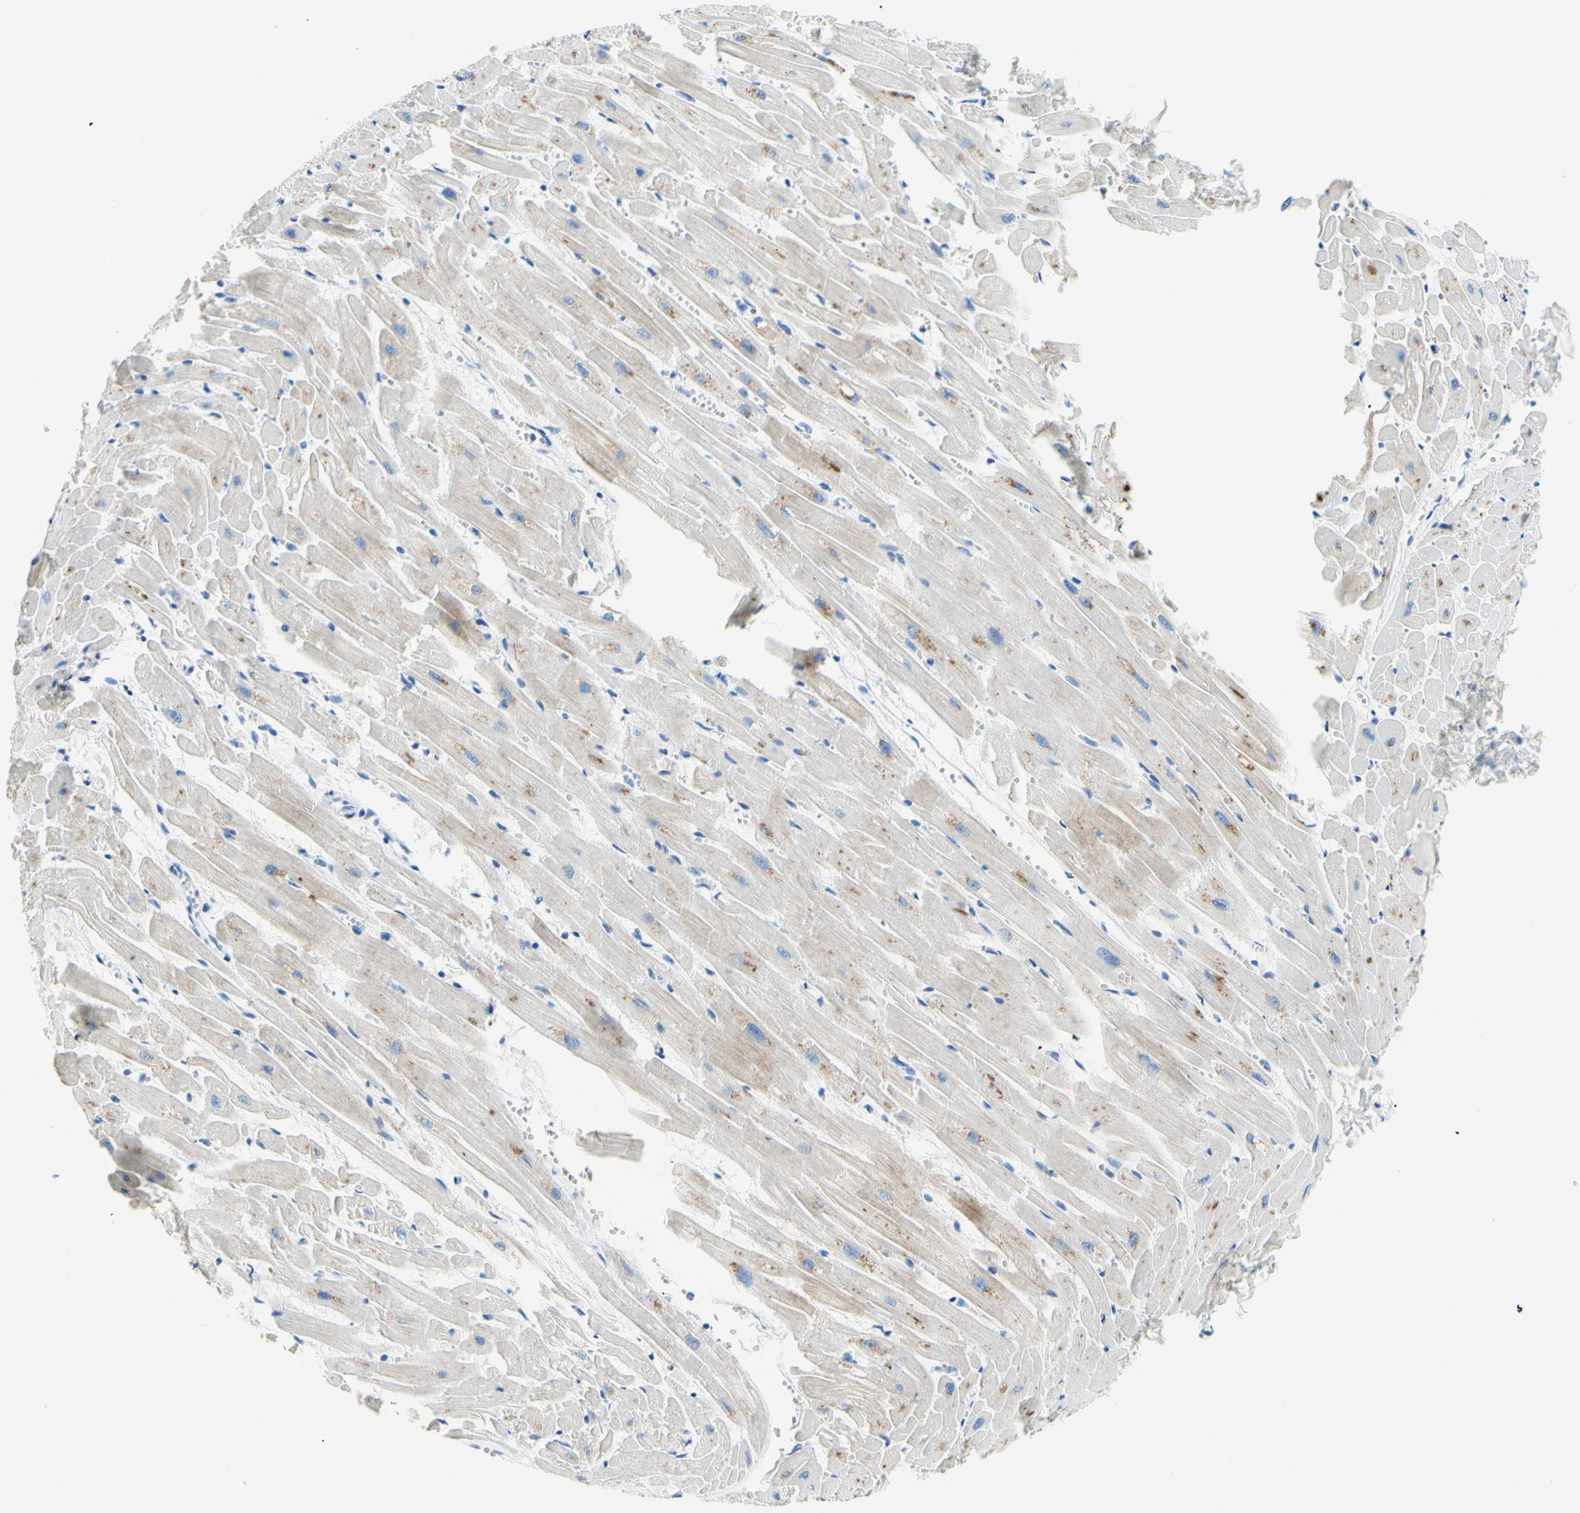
{"staining": {"intensity": "moderate", "quantity": "<25%", "location": "cytoplasmic/membranous"}, "tissue": "heart muscle", "cell_type": "Cardiomyocytes", "image_type": "normal", "snomed": [{"axis": "morphology", "description": "Normal tissue, NOS"}, {"axis": "topography", "description": "Heart"}], "caption": "Heart muscle stained with DAB IHC shows low levels of moderate cytoplasmic/membranous expression in about <25% of cardiomyocytes. The staining was performed using DAB (3,3'-diaminobenzidine), with brown indicating positive protein expression. Nuclei are stained blue with hematoxylin.", "gene": "MYH2", "patient": {"sex": "female", "age": 19}}